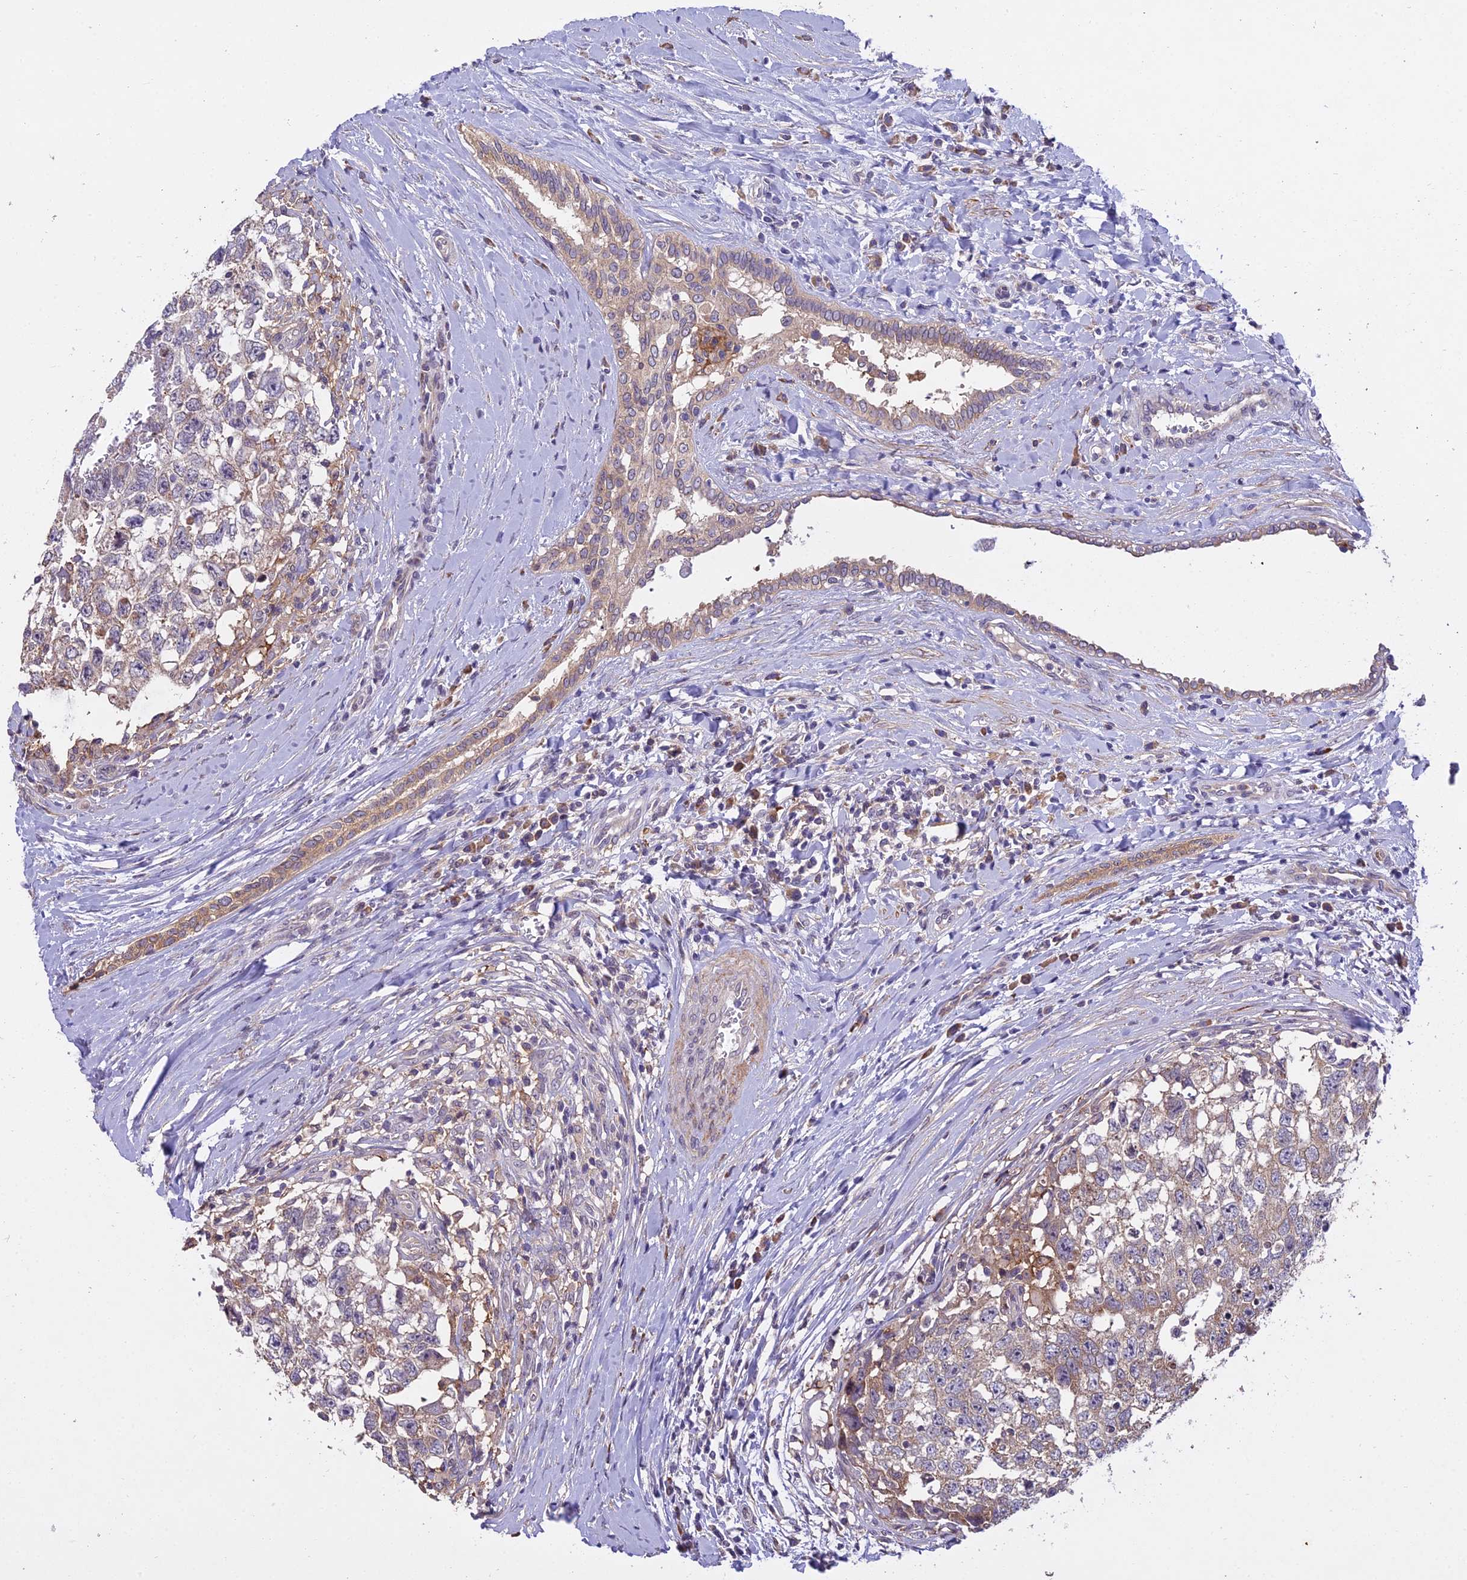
{"staining": {"intensity": "weak", "quantity": "25%-75%", "location": "cytoplasmic/membranous"}, "tissue": "testis cancer", "cell_type": "Tumor cells", "image_type": "cancer", "snomed": [{"axis": "morphology", "description": "Seminoma, NOS"}, {"axis": "morphology", "description": "Carcinoma, Embryonal, NOS"}, {"axis": "topography", "description": "Testis"}], "caption": "Weak cytoplasmic/membranous staining for a protein is present in approximately 25%-75% of tumor cells of seminoma (testis) using IHC.", "gene": "CENPL", "patient": {"sex": "male", "age": 29}}